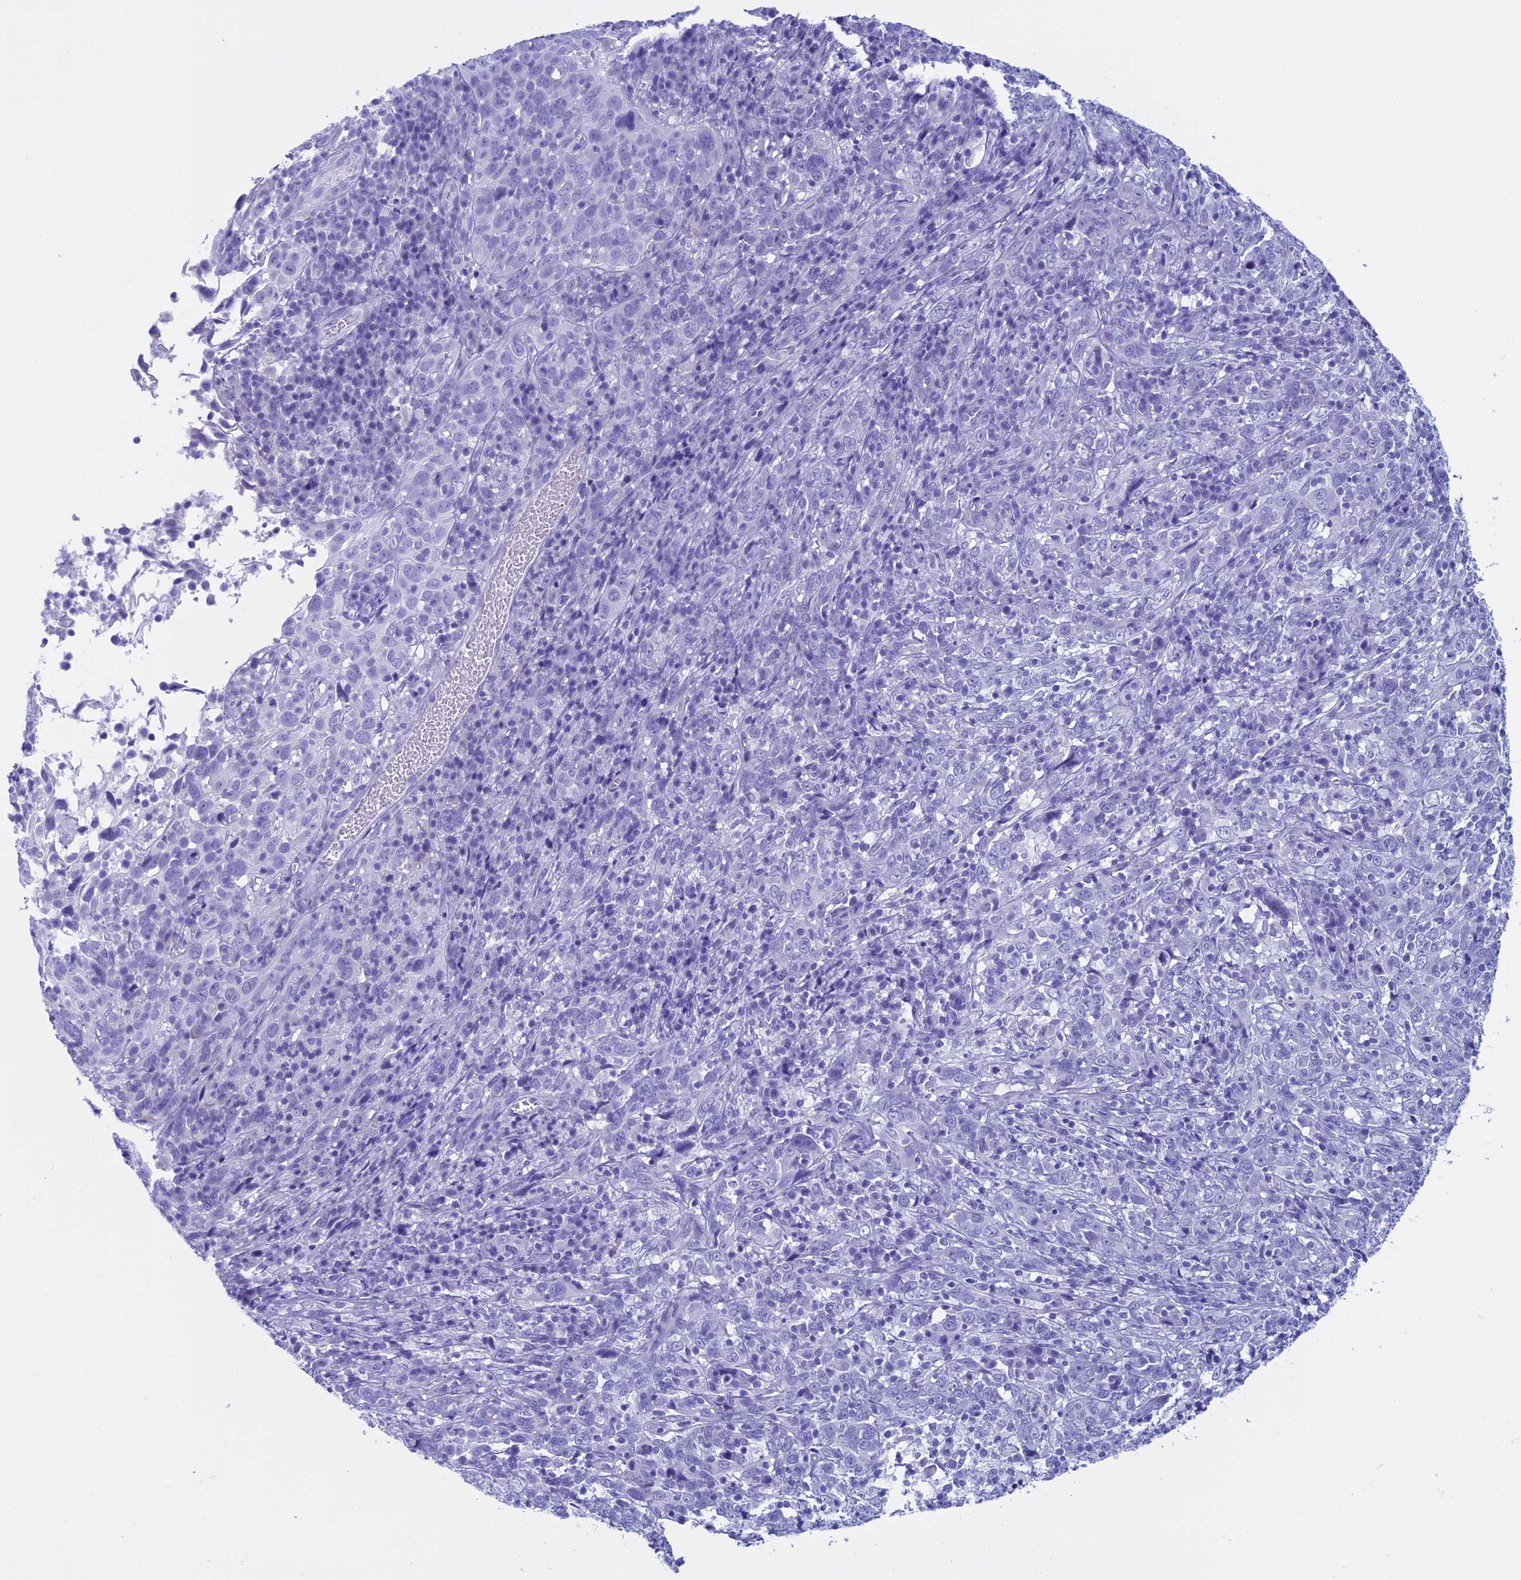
{"staining": {"intensity": "negative", "quantity": "none", "location": "none"}, "tissue": "cervical cancer", "cell_type": "Tumor cells", "image_type": "cancer", "snomed": [{"axis": "morphology", "description": "Squamous cell carcinoma, NOS"}, {"axis": "topography", "description": "Cervix"}], "caption": "An immunohistochemistry histopathology image of cervical cancer is shown. There is no staining in tumor cells of cervical cancer.", "gene": "FAM169A", "patient": {"sex": "female", "age": 46}}